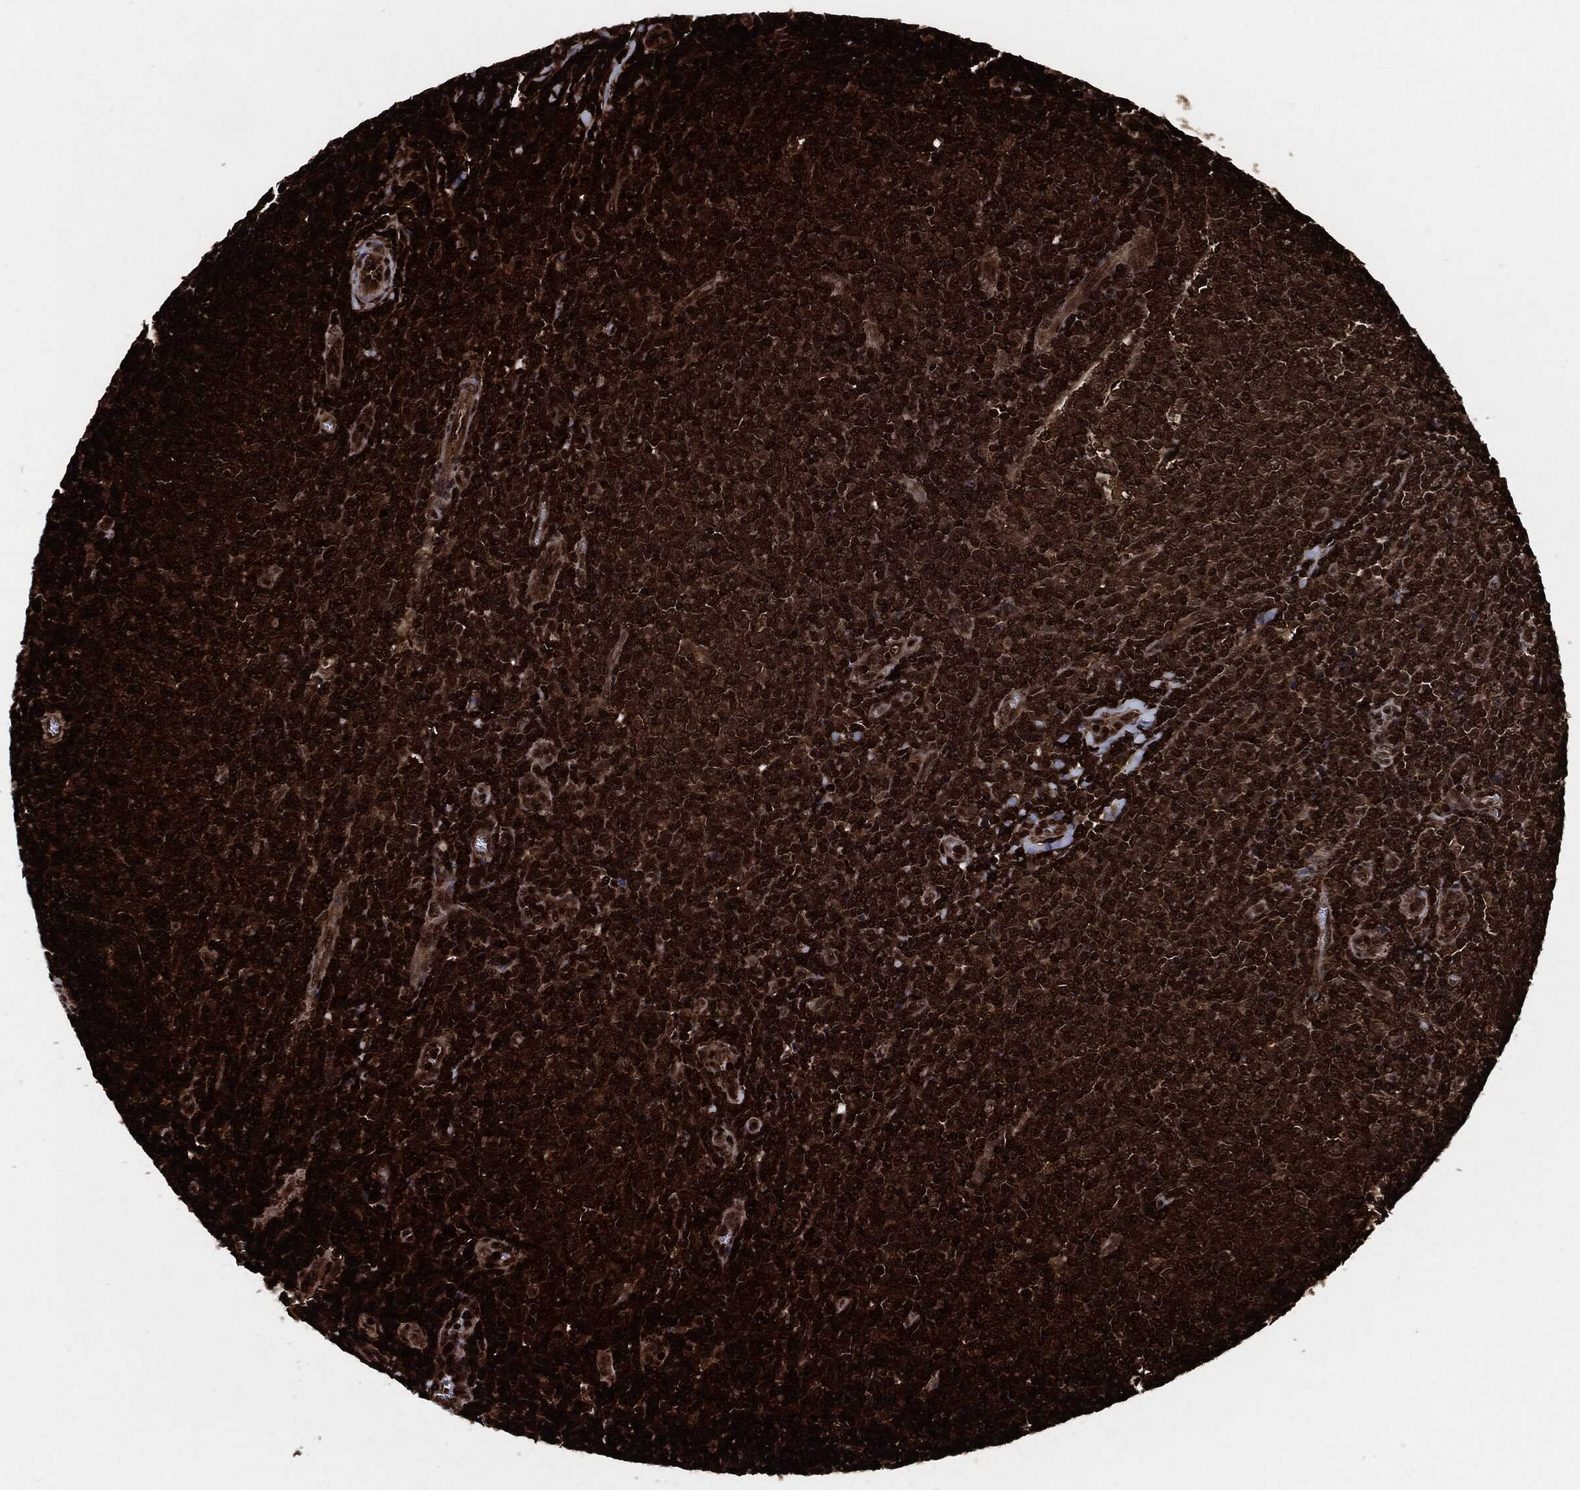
{"staining": {"intensity": "strong", "quantity": ">75%", "location": "cytoplasmic/membranous"}, "tissue": "lymphoma", "cell_type": "Tumor cells", "image_type": "cancer", "snomed": [{"axis": "morphology", "description": "Malignant lymphoma, non-Hodgkin's type, Low grade"}, {"axis": "topography", "description": "Lymph node"}], "caption": "Immunohistochemistry (IHC) photomicrograph of neoplastic tissue: lymphoma stained using immunohistochemistry shows high levels of strong protein expression localized specifically in the cytoplasmic/membranous of tumor cells, appearing as a cytoplasmic/membranous brown color.", "gene": "YWHAB", "patient": {"sex": "male", "age": 52}}